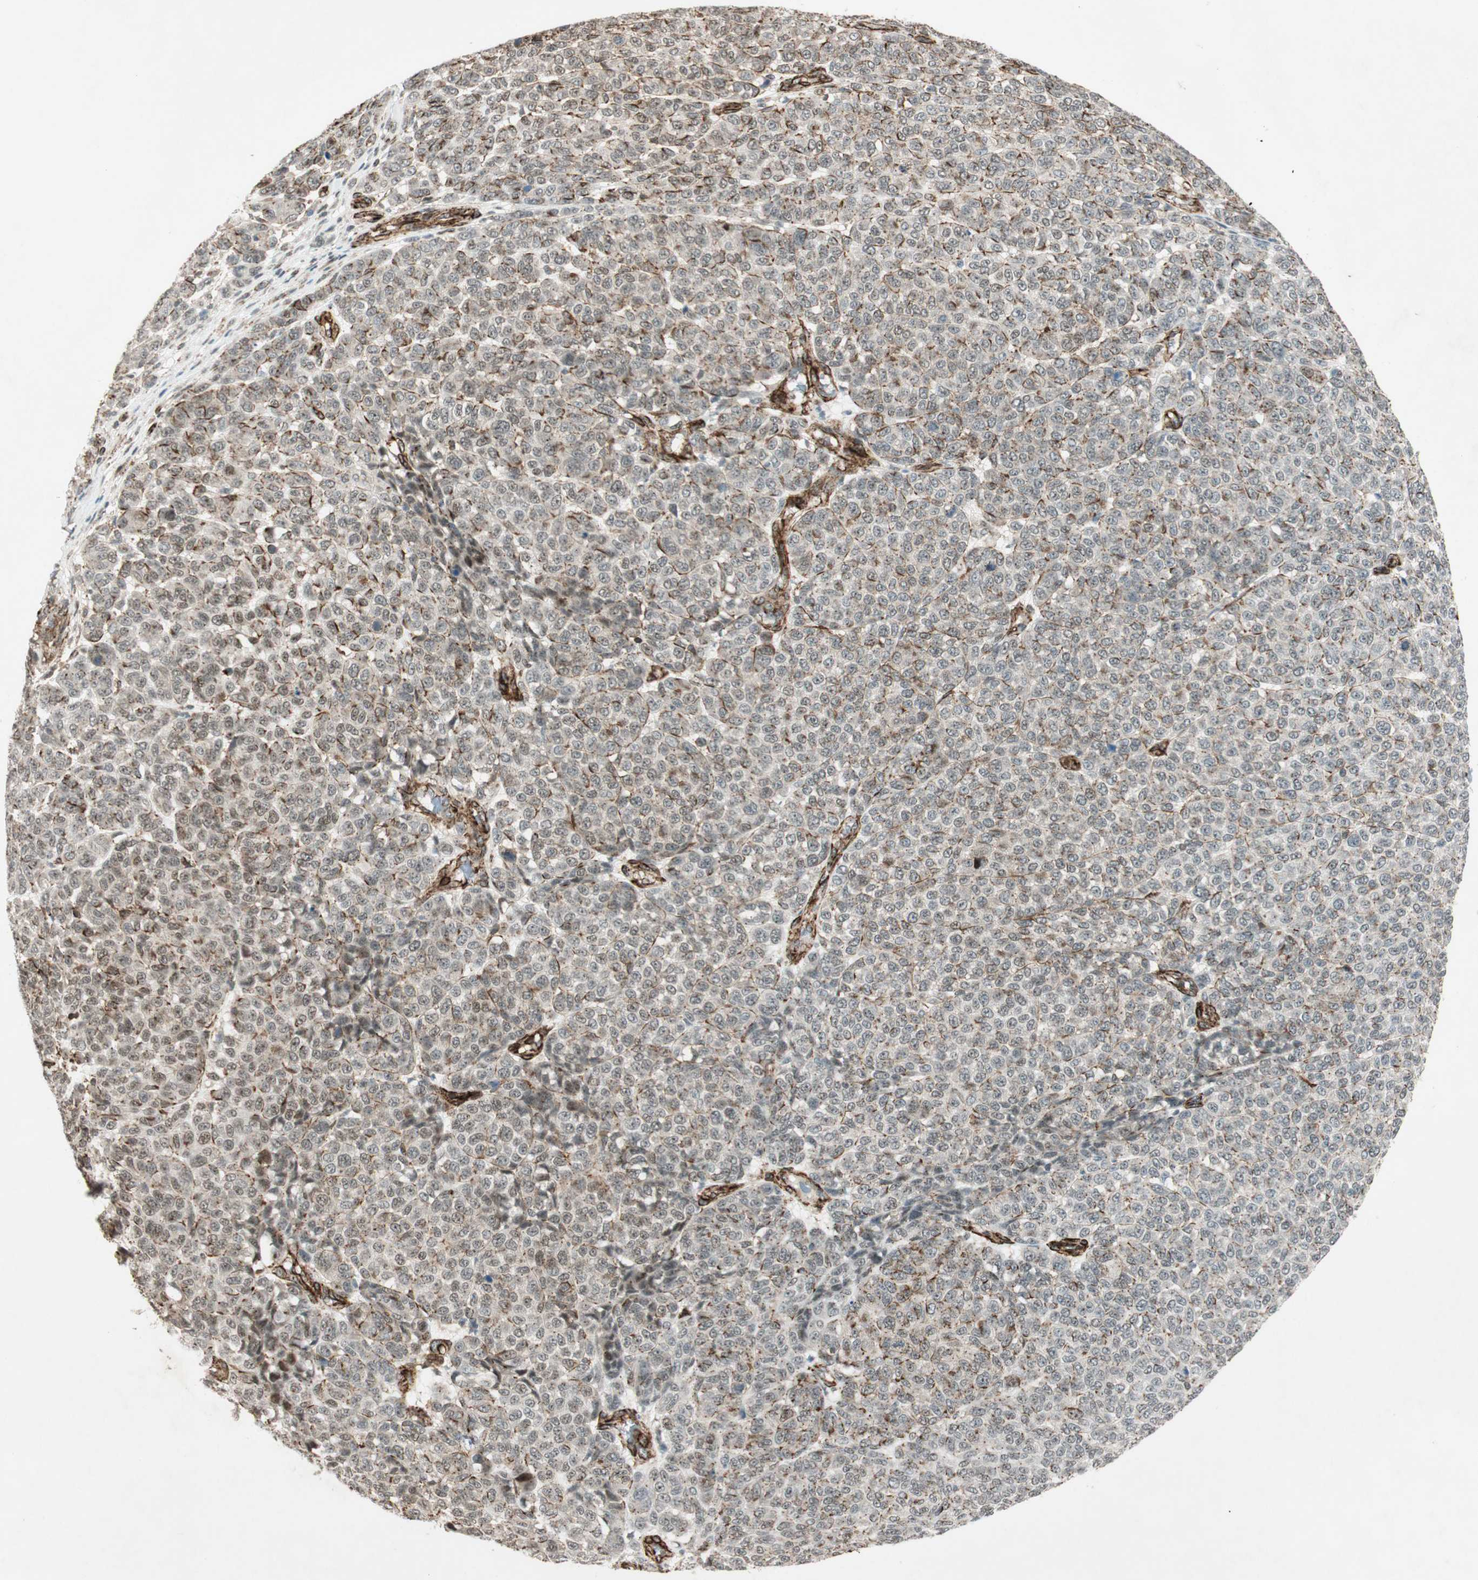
{"staining": {"intensity": "strong", "quantity": "<25%", "location": "cytoplasmic/membranous"}, "tissue": "melanoma", "cell_type": "Tumor cells", "image_type": "cancer", "snomed": [{"axis": "morphology", "description": "Malignant melanoma, NOS"}, {"axis": "topography", "description": "Skin"}], "caption": "A photomicrograph of malignant melanoma stained for a protein reveals strong cytoplasmic/membranous brown staining in tumor cells.", "gene": "CDK19", "patient": {"sex": "male", "age": 59}}